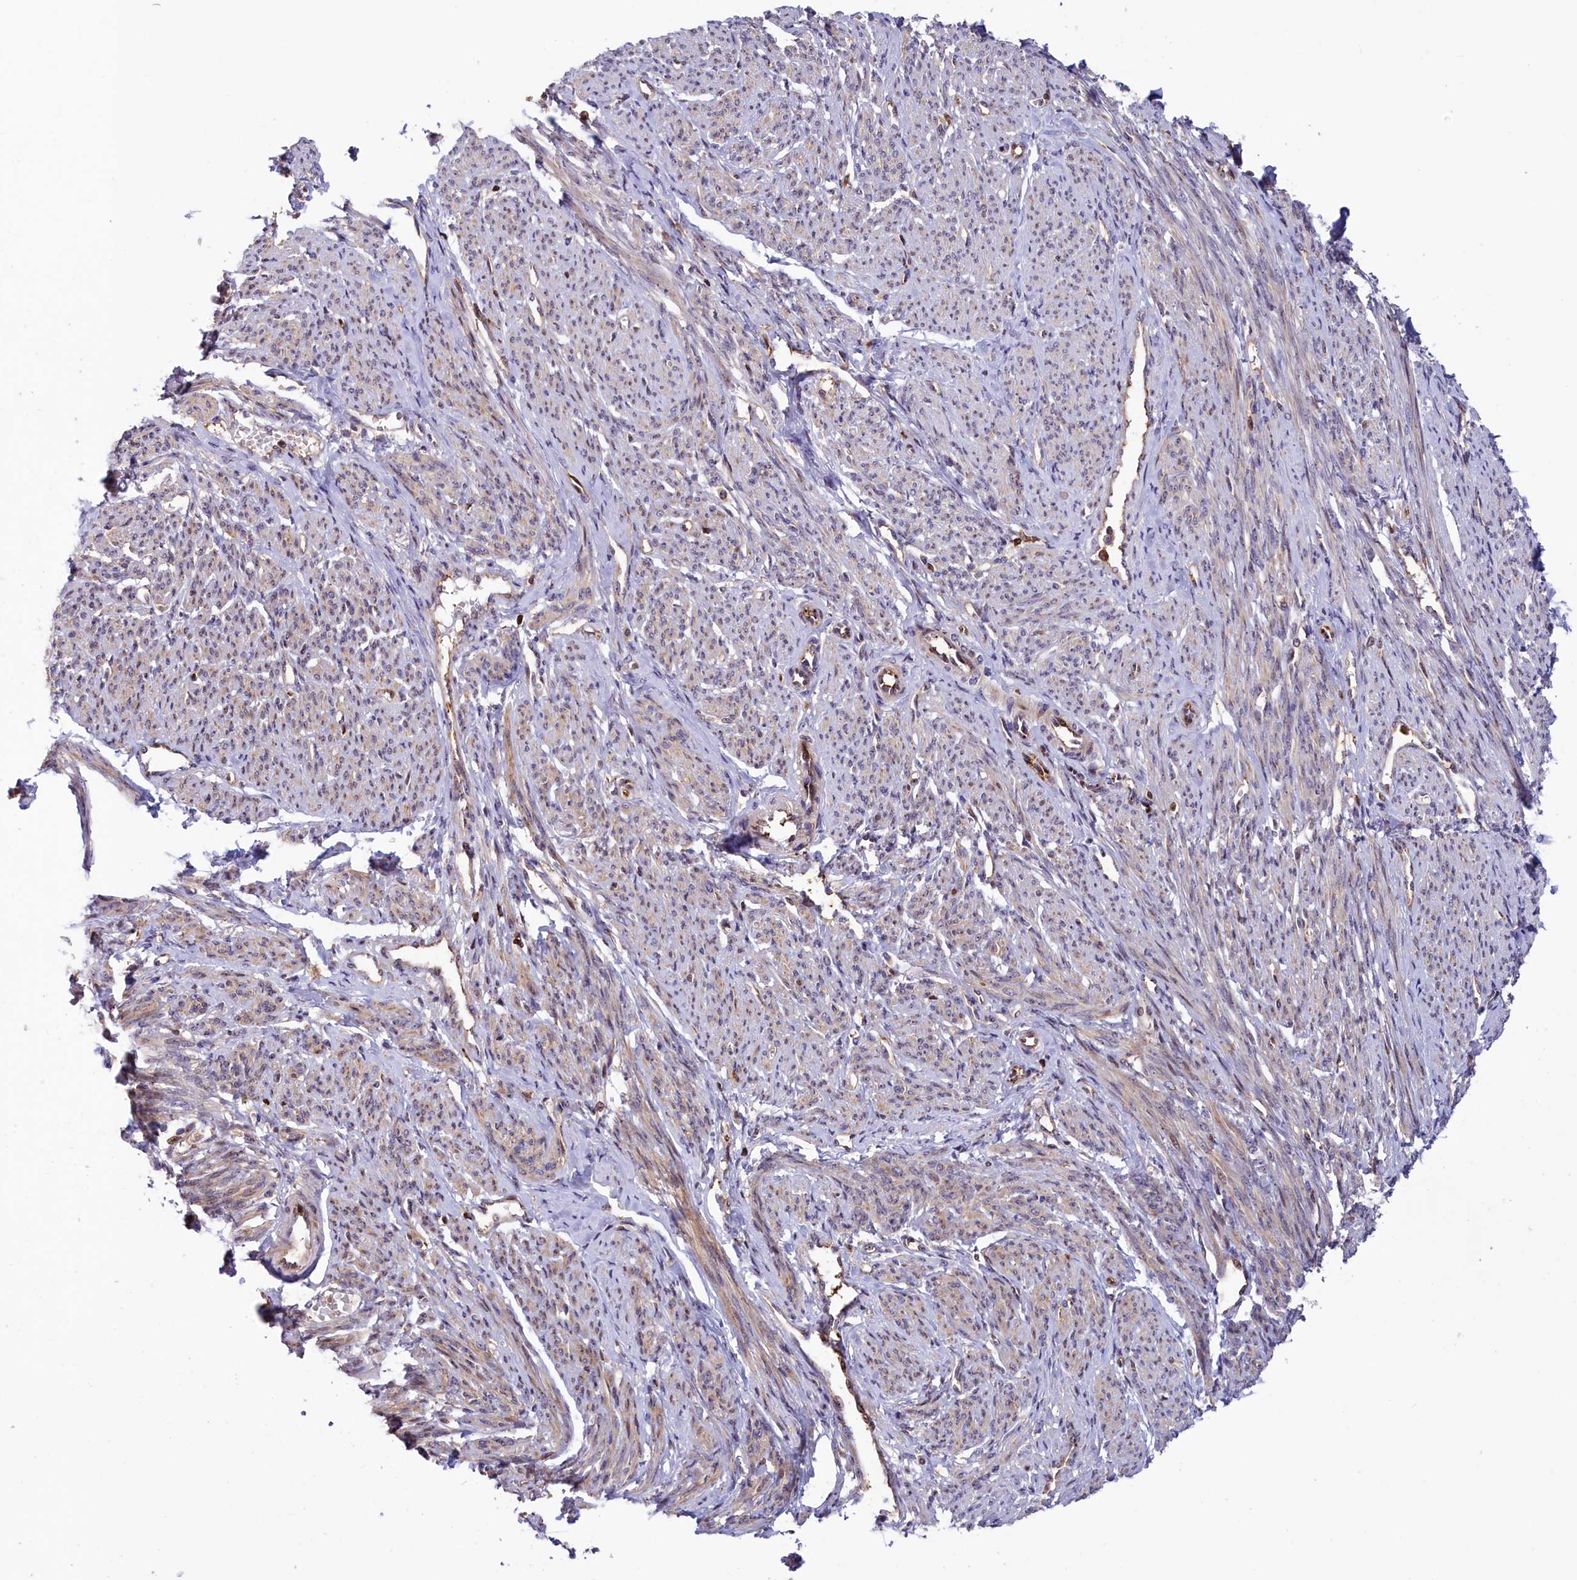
{"staining": {"intensity": "moderate", "quantity": "<25%", "location": "cytoplasmic/membranous"}, "tissue": "smooth muscle", "cell_type": "Smooth muscle cells", "image_type": "normal", "snomed": [{"axis": "morphology", "description": "Normal tissue, NOS"}, {"axis": "topography", "description": "Smooth muscle"}], "caption": "A micrograph showing moderate cytoplasmic/membranous staining in about <25% of smooth muscle cells in benign smooth muscle, as visualized by brown immunohistochemical staining.", "gene": "NEURL4", "patient": {"sex": "female", "age": 65}}